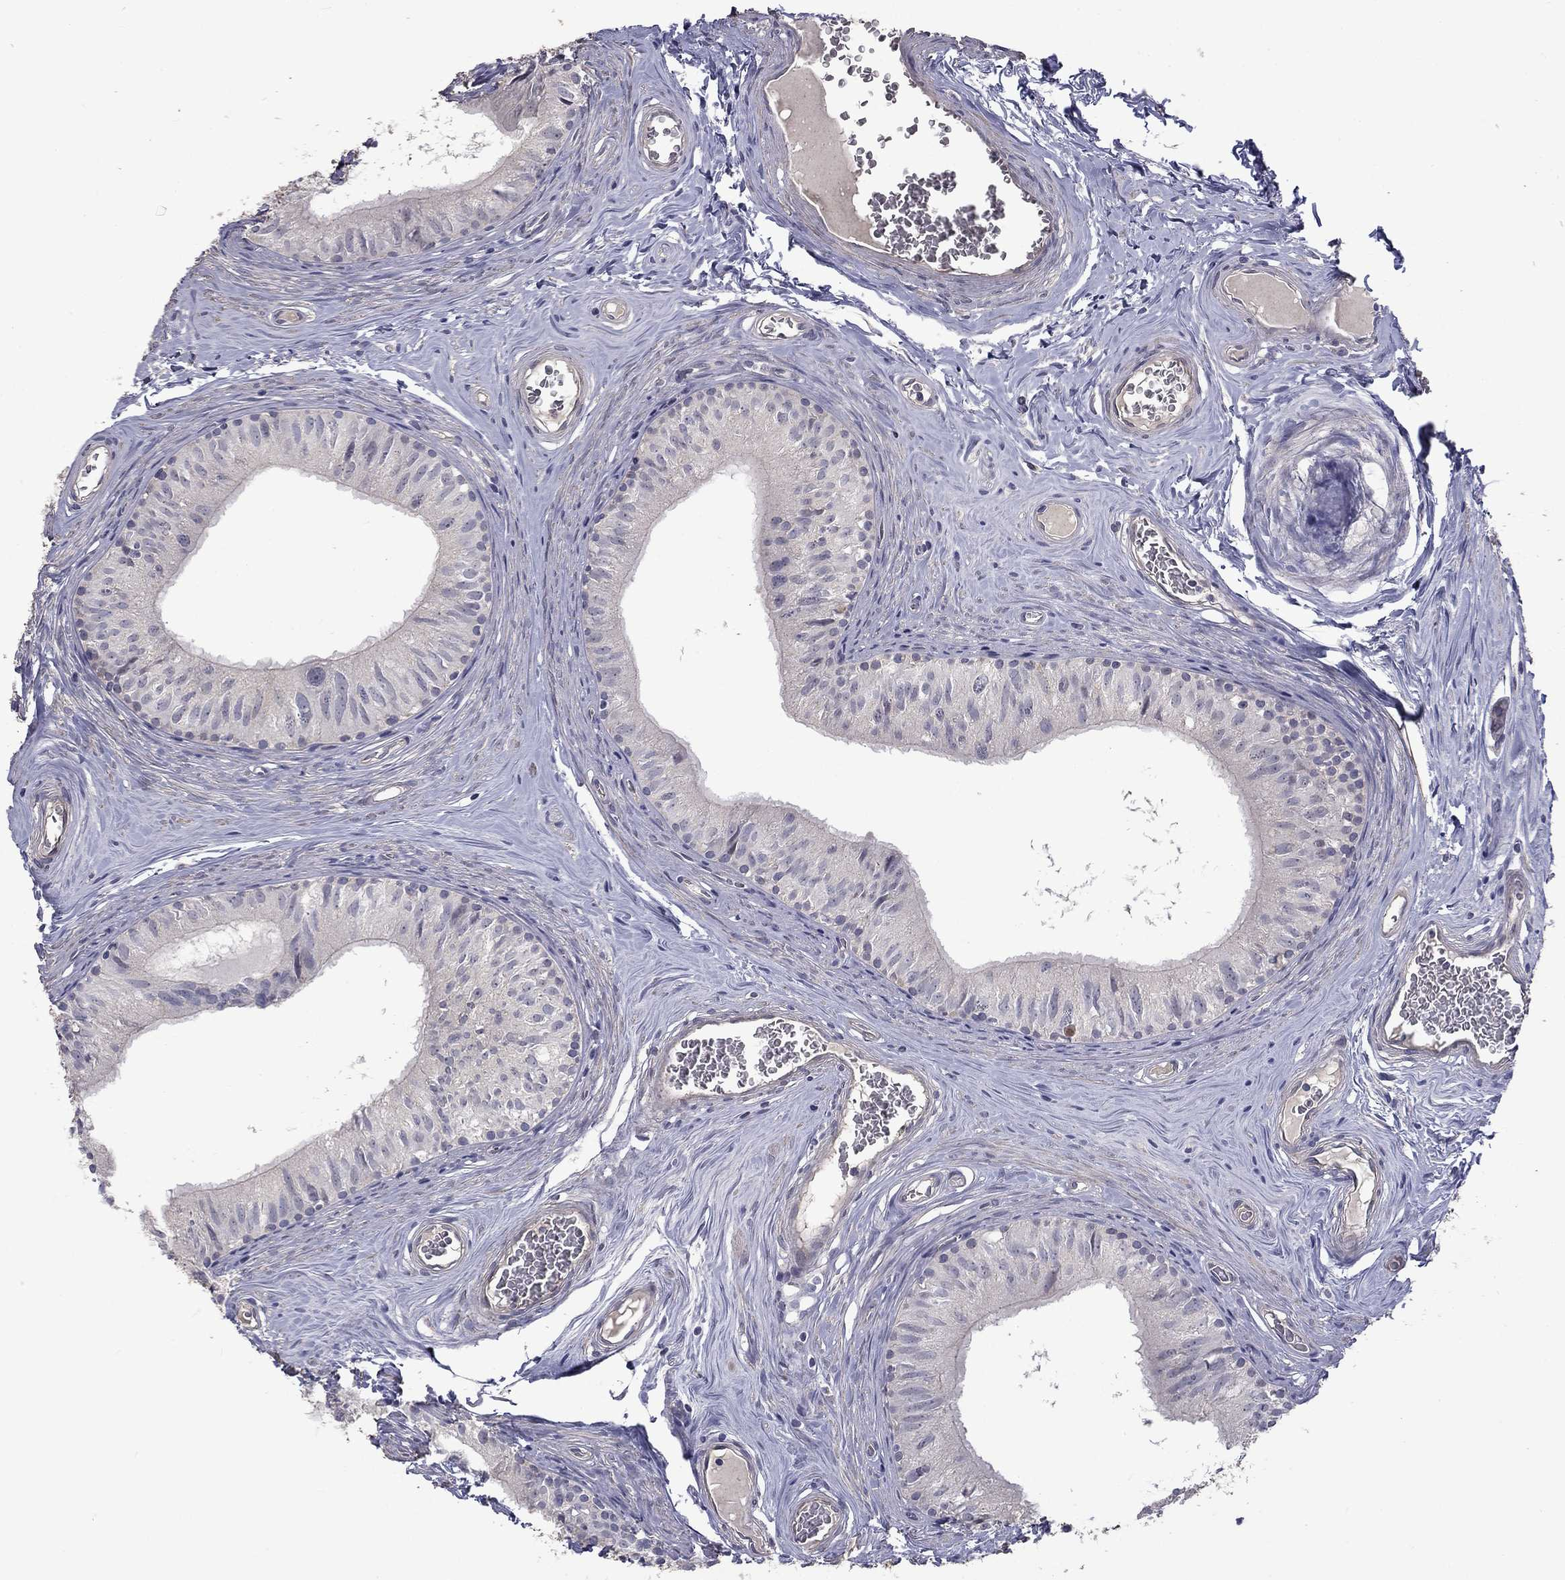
{"staining": {"intensity": "negative", "quantity": "none", "location": "none"}, "tissue": "epididymis", "cell_type": "Glandular cells", "image_type": "normal", "snomed": [{"axis": "morphology", "description": "Normal tissue, NOS"}, {"axis": "topography", "description": "Epididymis"}], "caption": "This micrograph is of unremarkable epididymis stained with IHC to label a protein in brown with the nuclei are counter-stained blue. There is no staining in glandular cells.", "gene": "SLC39A14", "patient": {"sex": "male", "age": 52}}